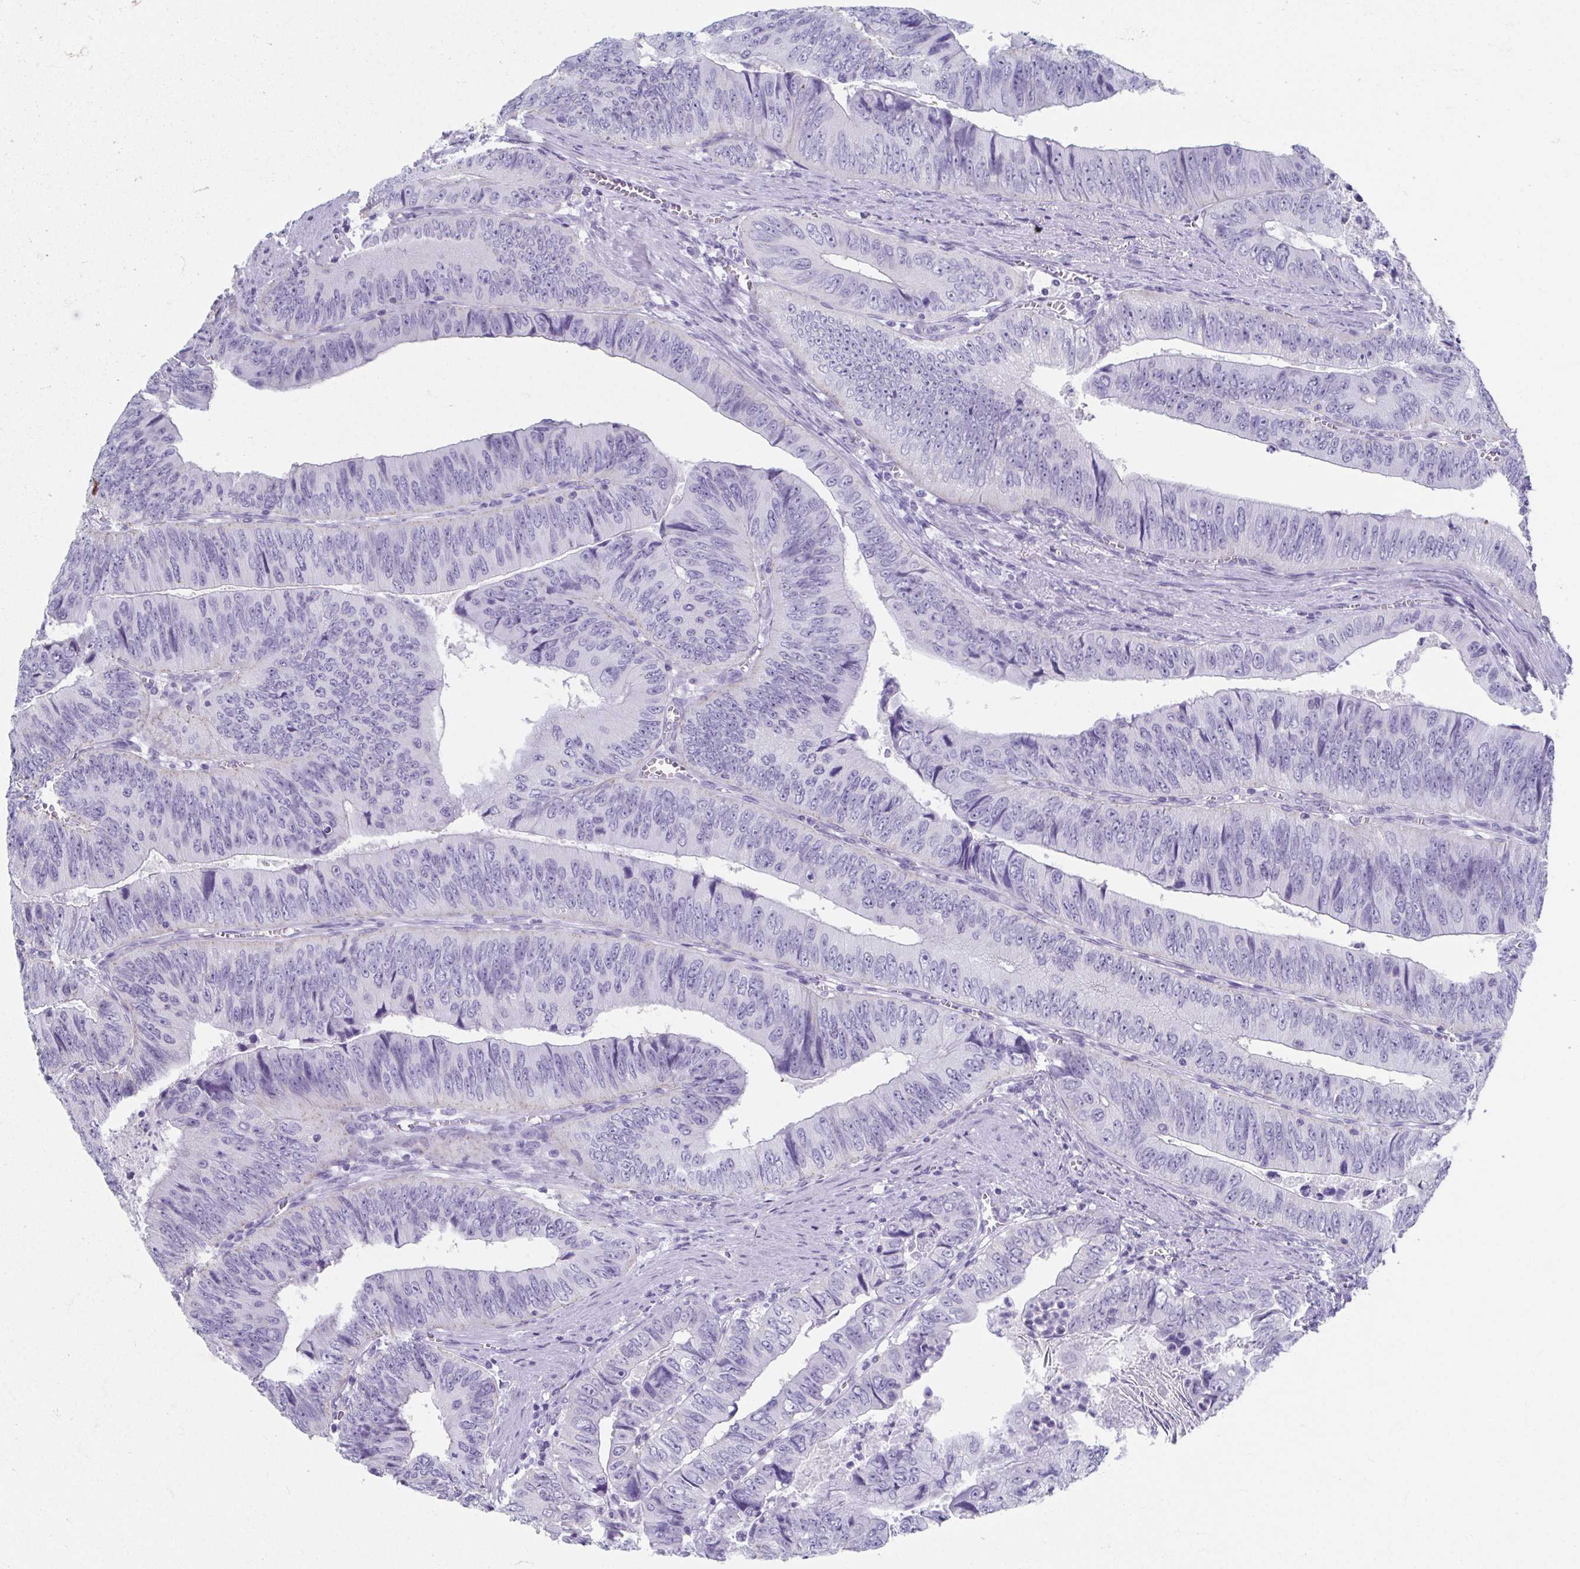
{"staining": {"intensity": "negative", "quantity": "none", "location": "none"}, "tissue": "colorectal cancer", "cell_type": "Tumor cells", "image_type": "cancer", "snomed": [{"axis": "morphology", "description": "Adenocarcinoma, NOS"}, {"axis": "topography", "description": "Colon"}], "caption": "This photomicrograph is of colorectal cancer stained with IHC to label a protein in brown with the nuclei are counter-stained blue. There is no positivity in tumor cells.", "gene": "GHRL", "patient": {"sex": "female", "age": 84}}